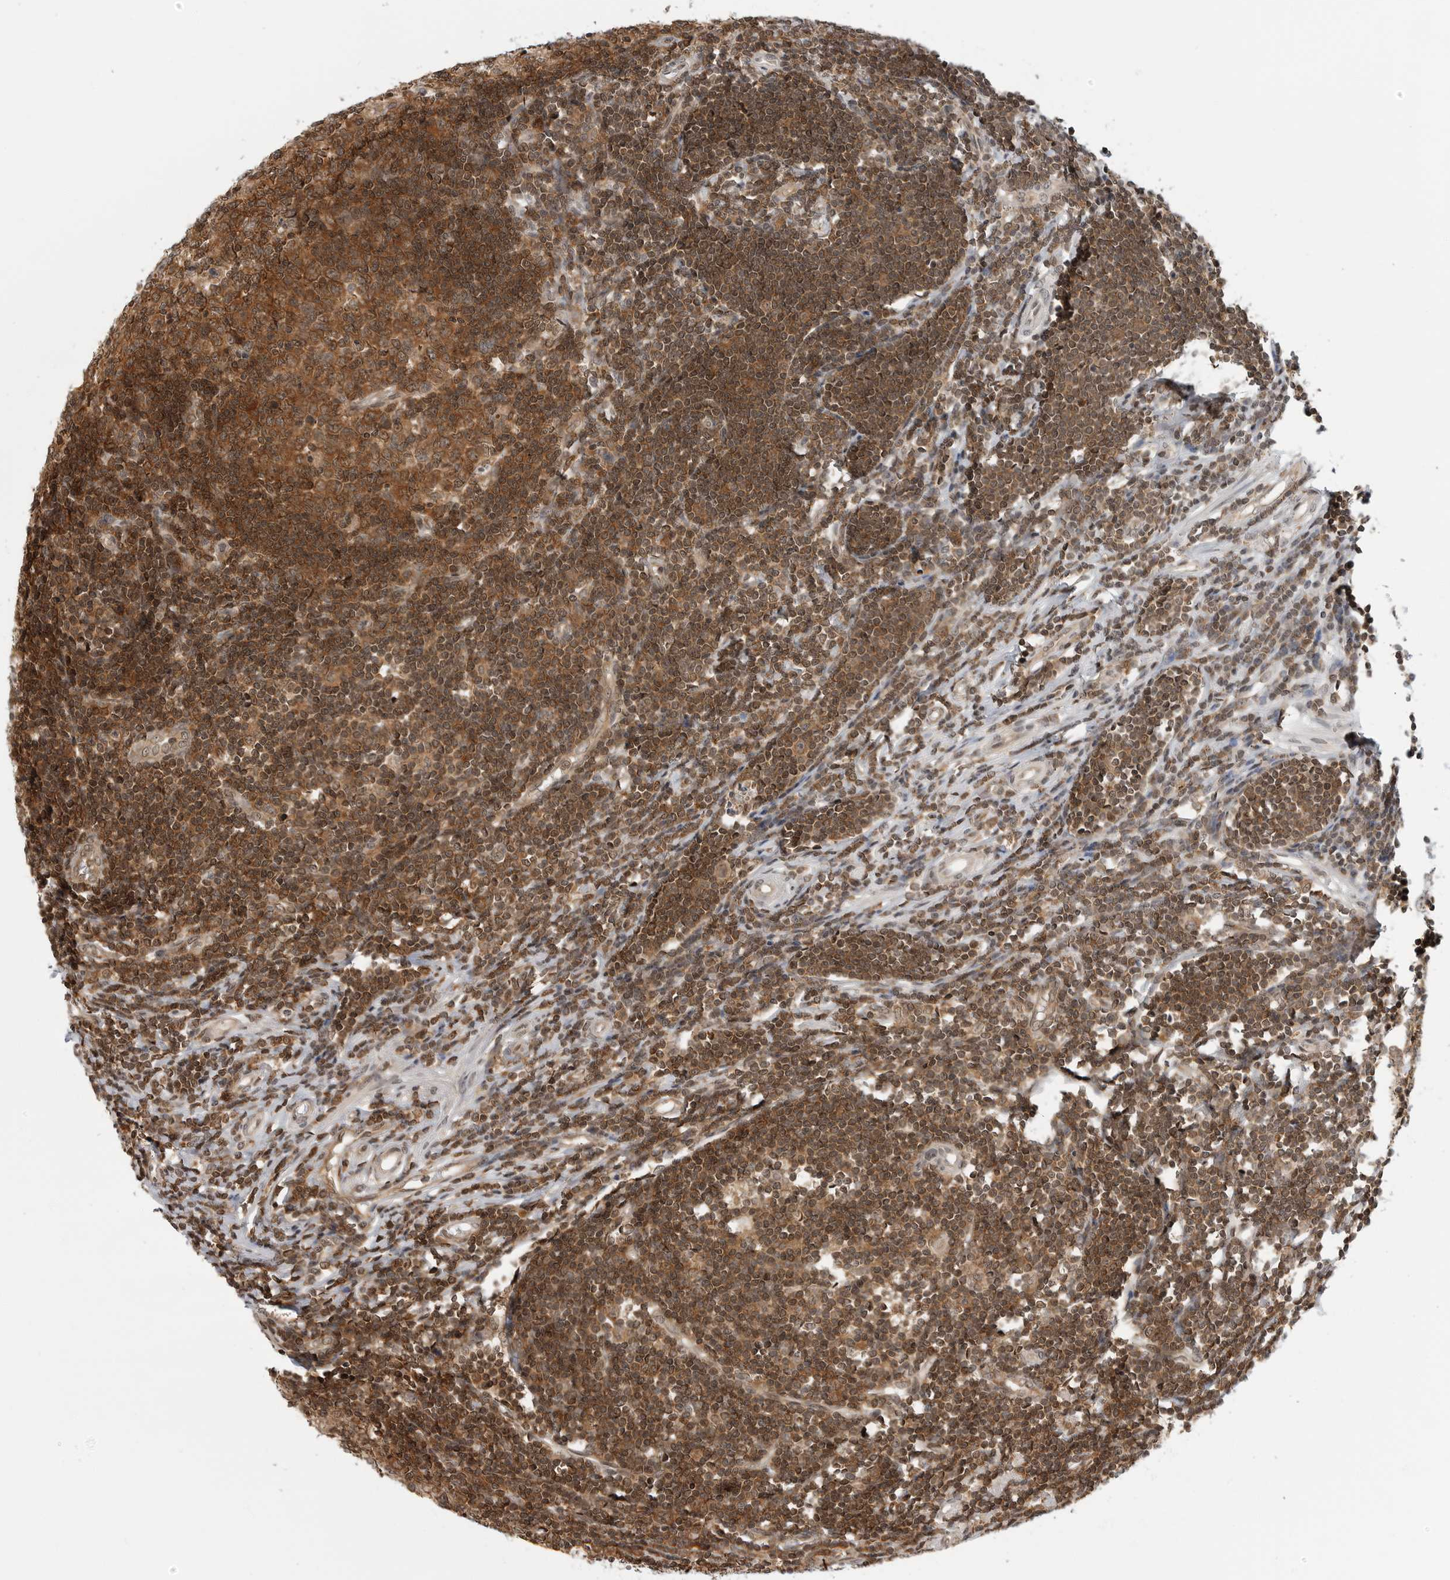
{"staining": {"intensity": "strong", "quantity": ">75%", "location": "cytoplasmic/membranous"}, "tissue": "appendix", "cell_type": "Glandular cells", "image_type": "normal", "snomed": [{"axis": "morphology", "description": "Normal tissue, NOS"}, {"axis": "topography", "description": "Appendix"}], "caption": "IHC staining of unremarkable appendix, which shows high levels of strong cytoplasmic/membranous positivity in approximately >75% of glandular cells indicating strong cytoplasmic/membranous protein staining. The staining was performed using DAB (3,3'-diaminobenzidine) (brown) for protein detection and nuclei were counterstained in hematoxylin (blue).", "gene": "SZRD1", "patient": {"sex": "female", "age": 54}}